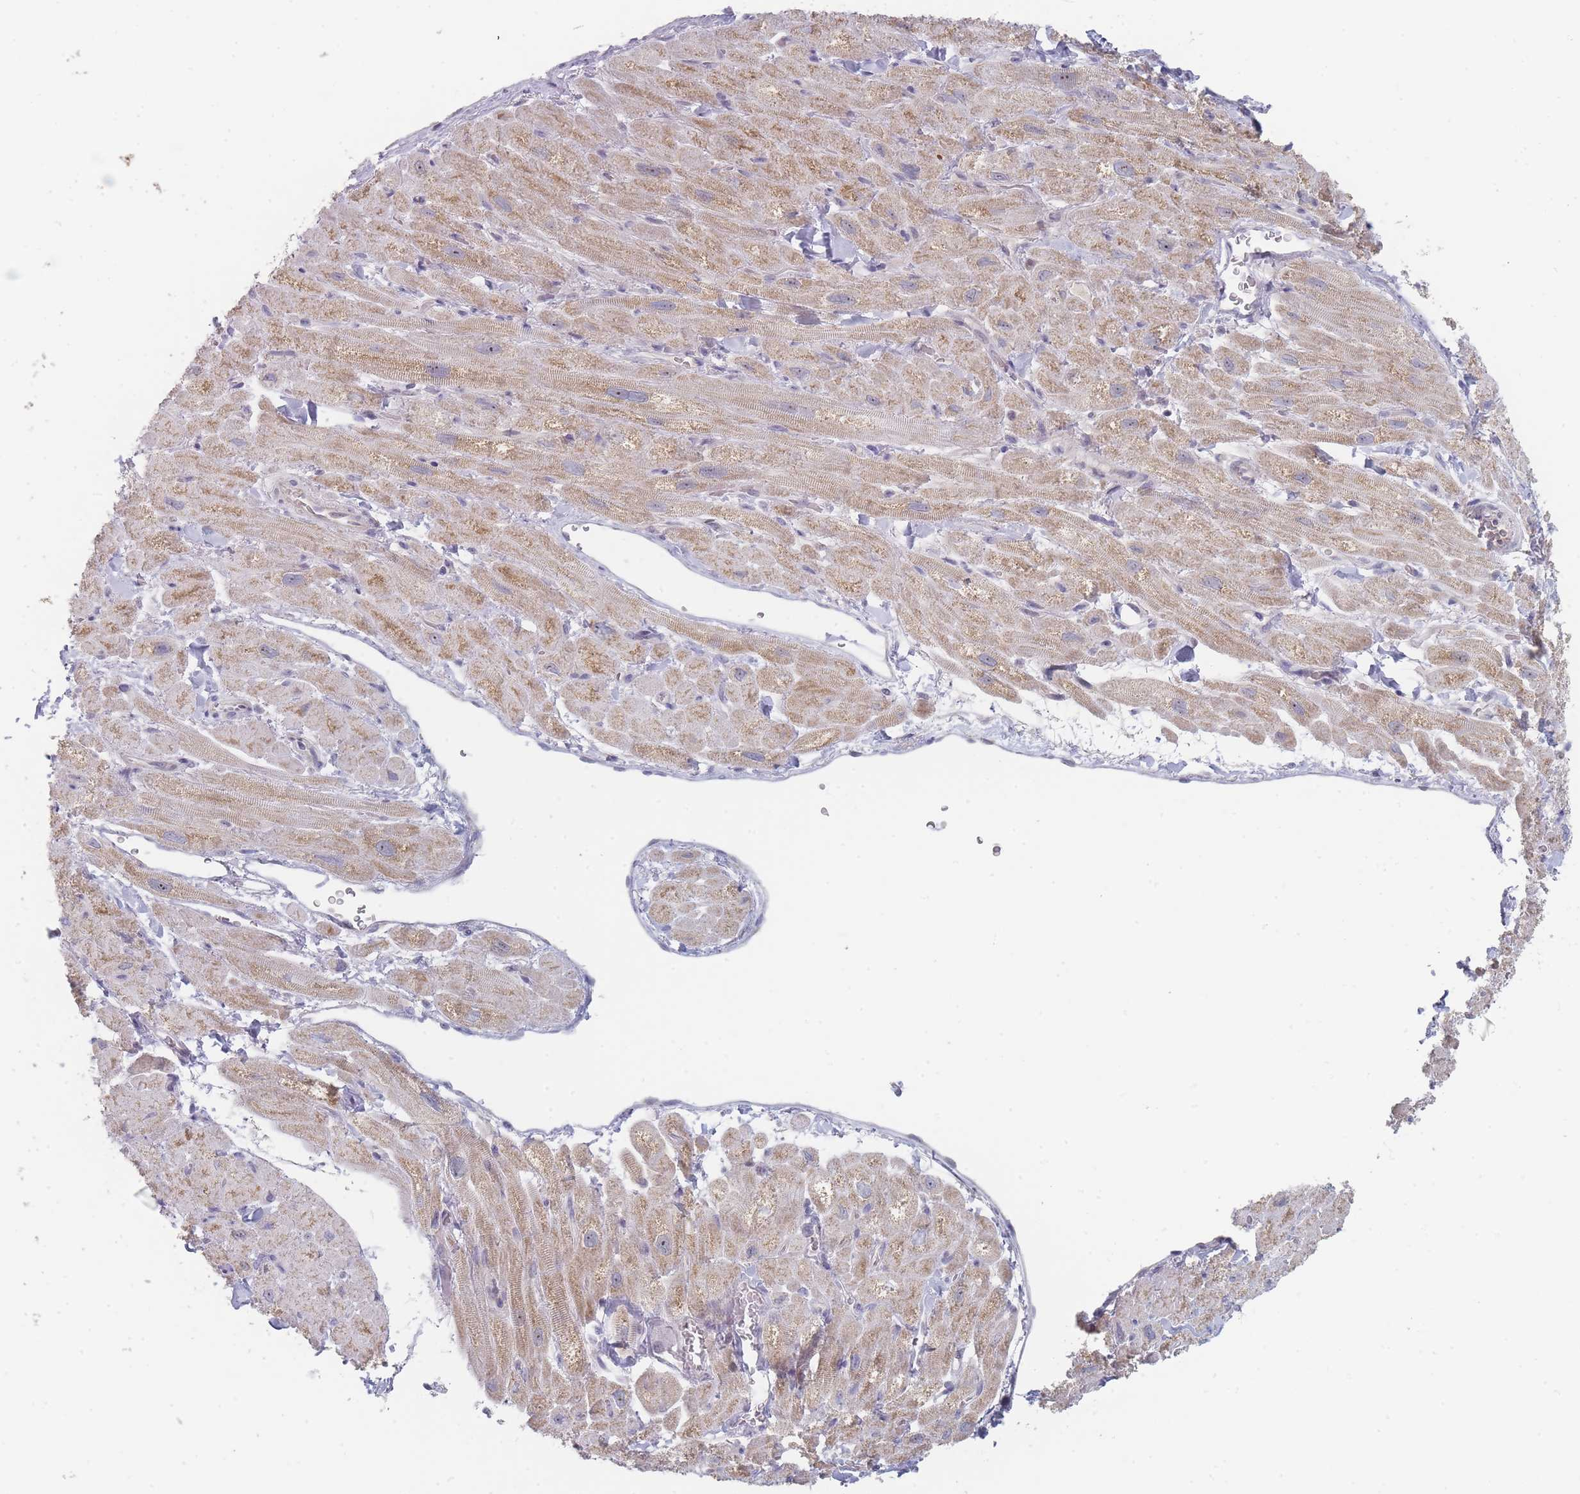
{"staining": {"intensity": "moderate", "quantity": "25%-75%", "location": "cytoplasmic/membranous,nuclear"}, "tissue": "heart muscle", "cell_type": "Cardiomyocytes", "image_type": "normal", "snomed": [{"axis": "morphology", "description": "Normal tissue, NOS"}, {"axis": "topography", "description": "Heart"}], "caption": "Brown immunohistochemical staining in unremarkable heart muscle reveals moderate cytoplasmic/membranous,nuclear staining in approximately 25%-75% of cardiomyocytes. (IHC, brightfield microscopy, high magnification).", "gene": "RNF8", "patient": {"sex": "male", "age": 65}}